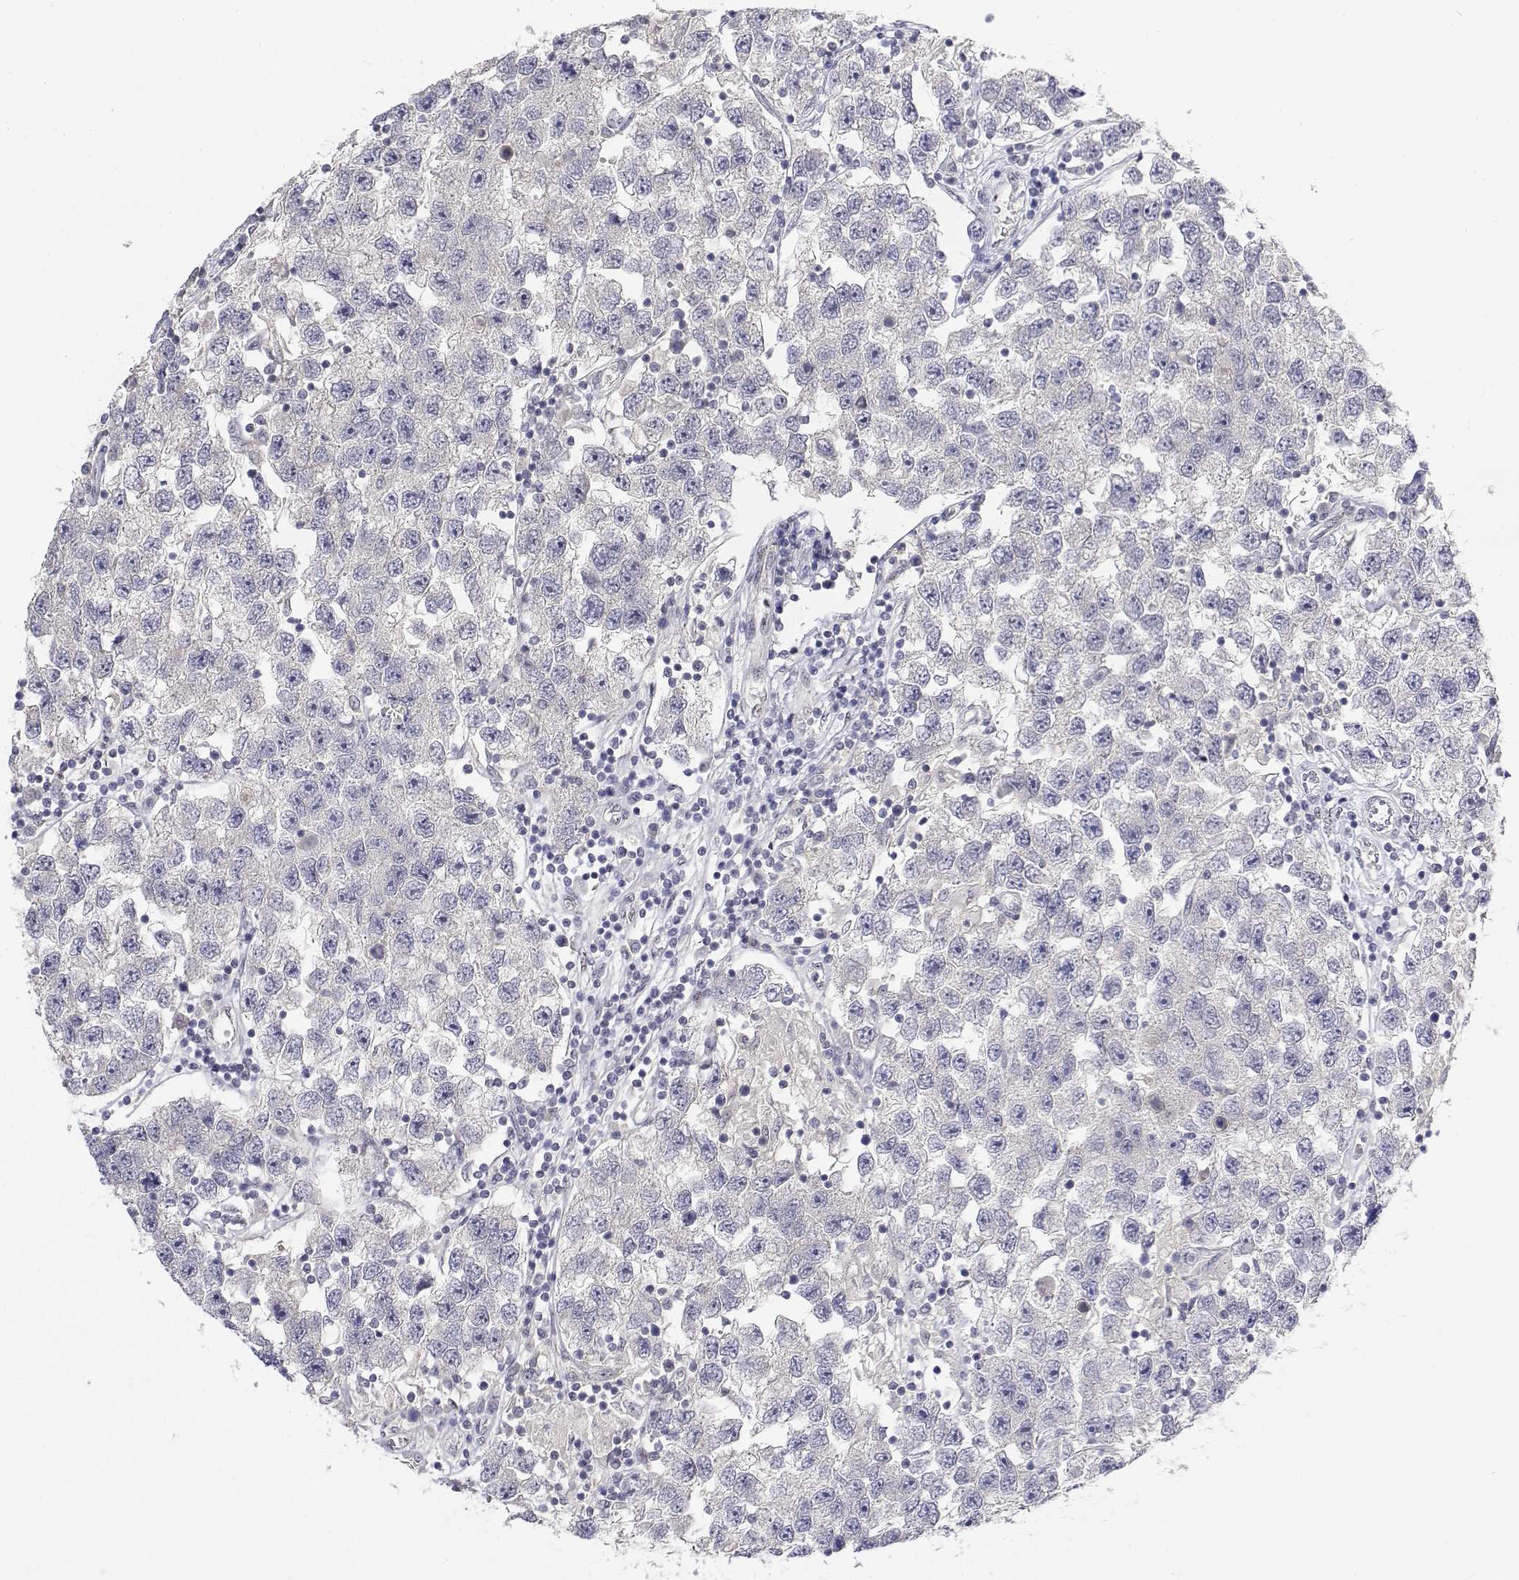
{"staining": {"intensity": "negative", "quantity": "none", "location": "none"}, "tissue": "testis cancer", "cell_type": "Tumor cells", "image_type": "cancer", "snomed": [{"axis": "morphology", "description": "Seminoma, NOS"}, {"axis": "topography", "description": "Testis"}], "caption": "This image is of testis cancer stained with IHC to label a protein in brown with the nuclei are counter-stained blue. There is no expression in tumor cells.", "gene": "MYPN", "patient": {"sex": "male", "age": 26}}